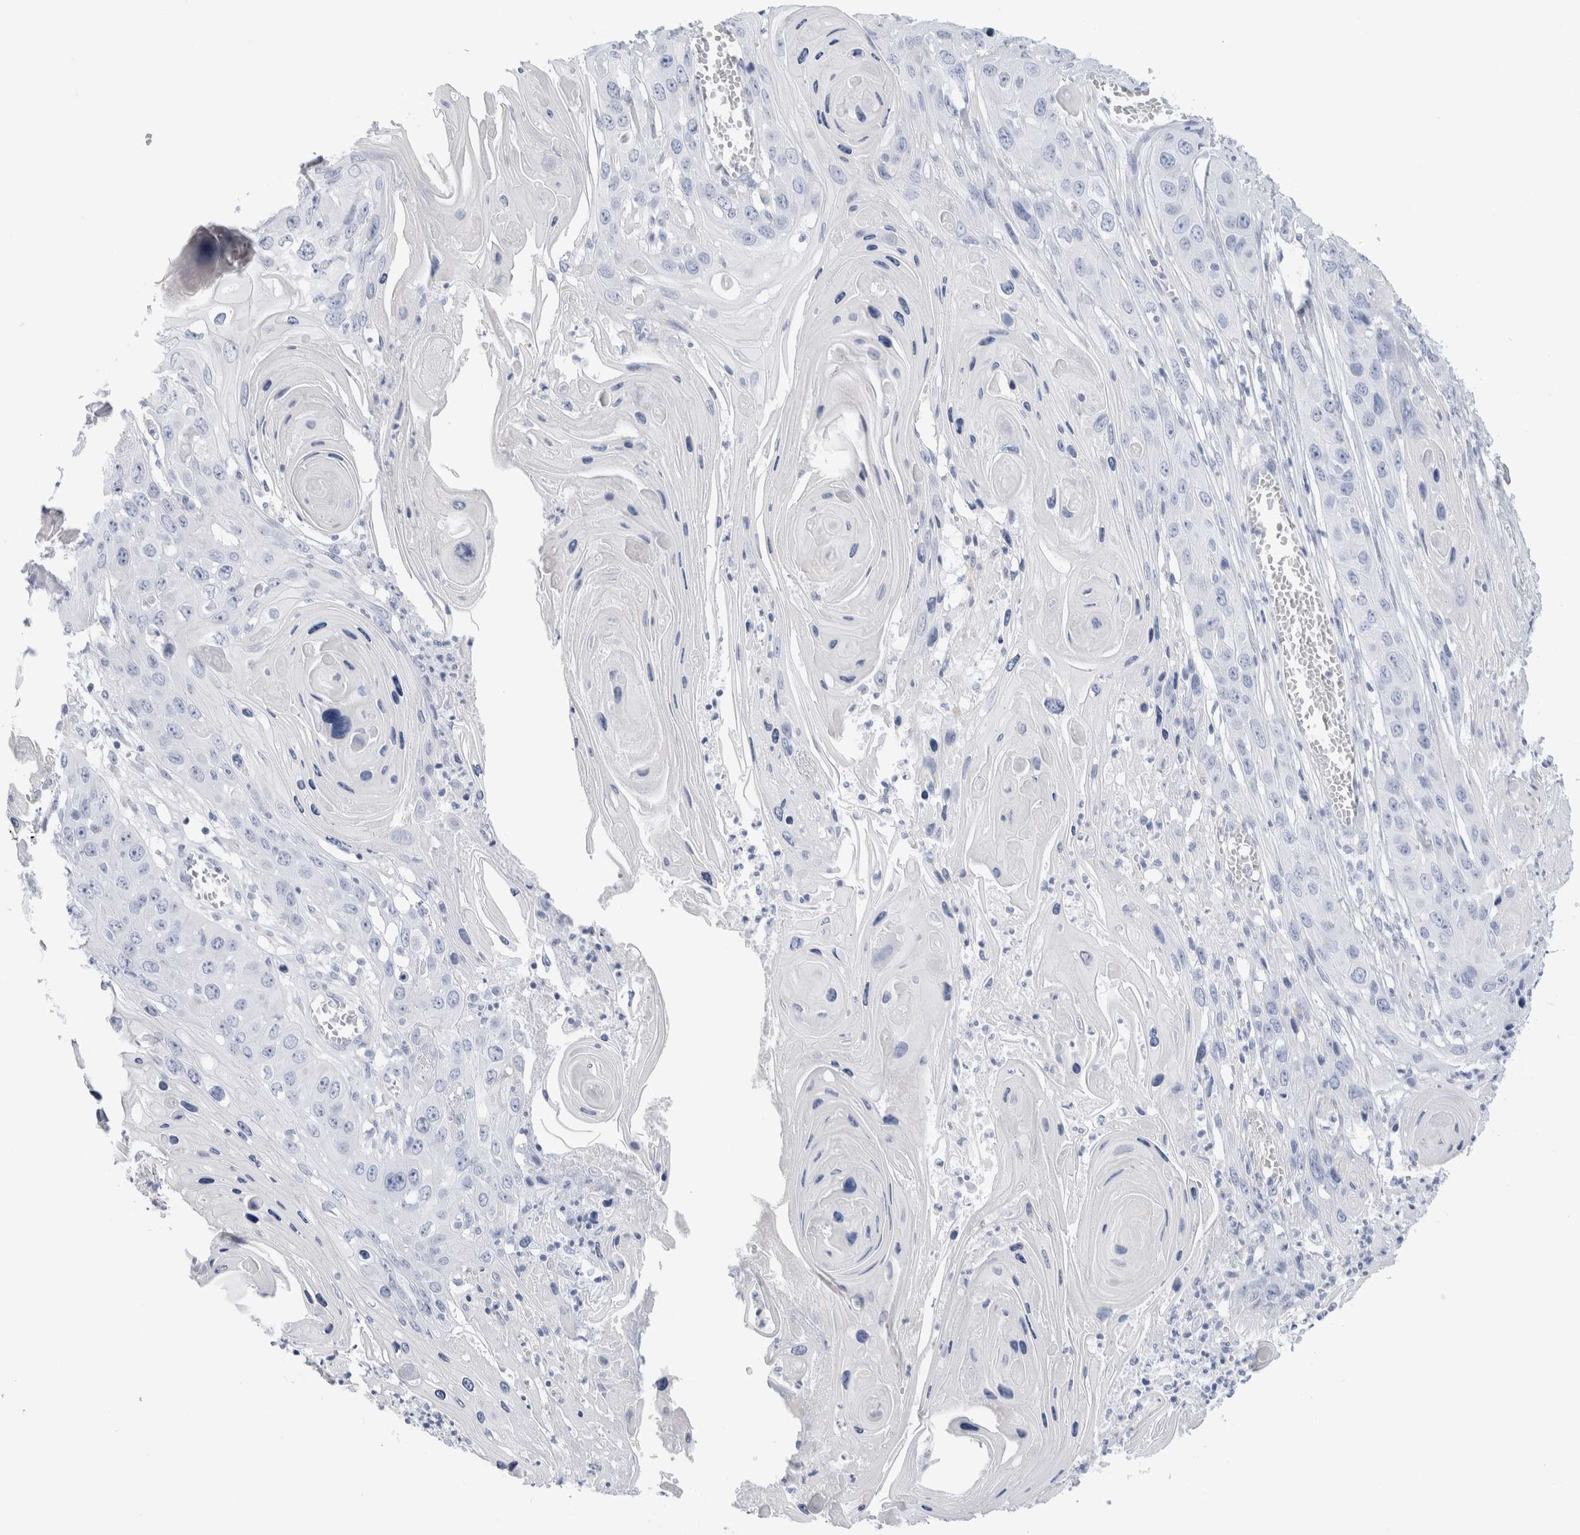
{"staining": {"intensity": "negative", "quantity": "none", "location": "none"}, "tissue": "skin cancer", "cell_type": "Tumor cells", "image_type": "cancer", "snomed": [{"axis": "morphology", "description": "Squamous cell carcinoma, NOS"}, {"axis": "topography", "description": "Skin"}], "caption": "Image shows no protein positivity in tumor cells of skin squamous cell carcinoma tissue. The staining is performed using DAB brown chromogen with nuclei counter-stained in using hematoxylin.", "gene": "GDA", "patient": {"sex": "male", "age": 55}}